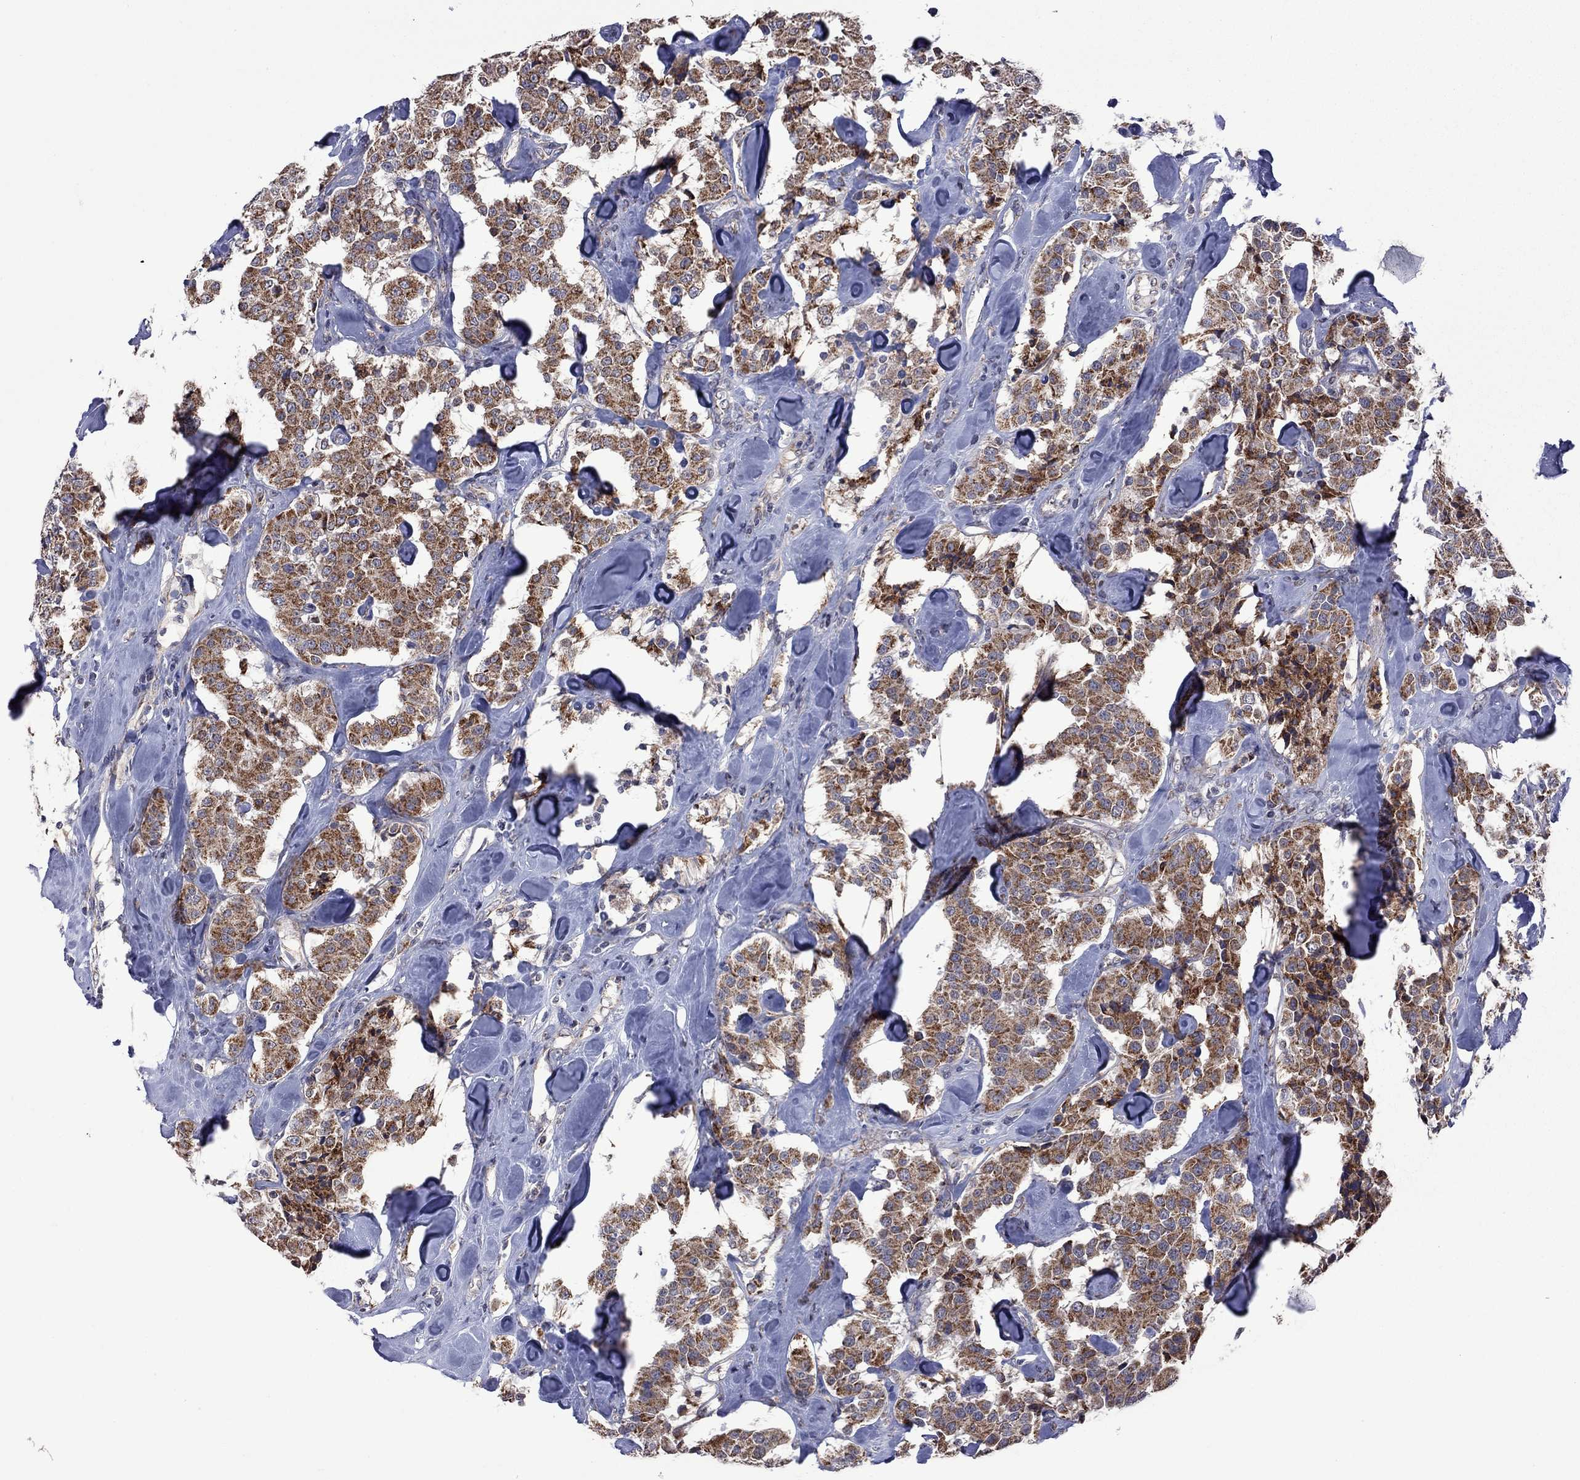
{"staining": {"intensity": "strong", "quantity": ">75%", "location": "cytoplasmic/membranous"}, "tissue": "carcinoid", "cell_type": "Tumor cells", "image_type": "cancer", "snomed": [{"axis": "morphology", "description": "Carcinoid, malignant, NOS"}, {"axis": "topography", "description": "Pancreas"}], "caption": "Protein staining of carcinoid (malignant) tissue shows strong cytoplasmic/membranous expression in about >75% of tumor cells.", "gene": "NDUFB1", "patient": {"sex": "male", "age": 41}}